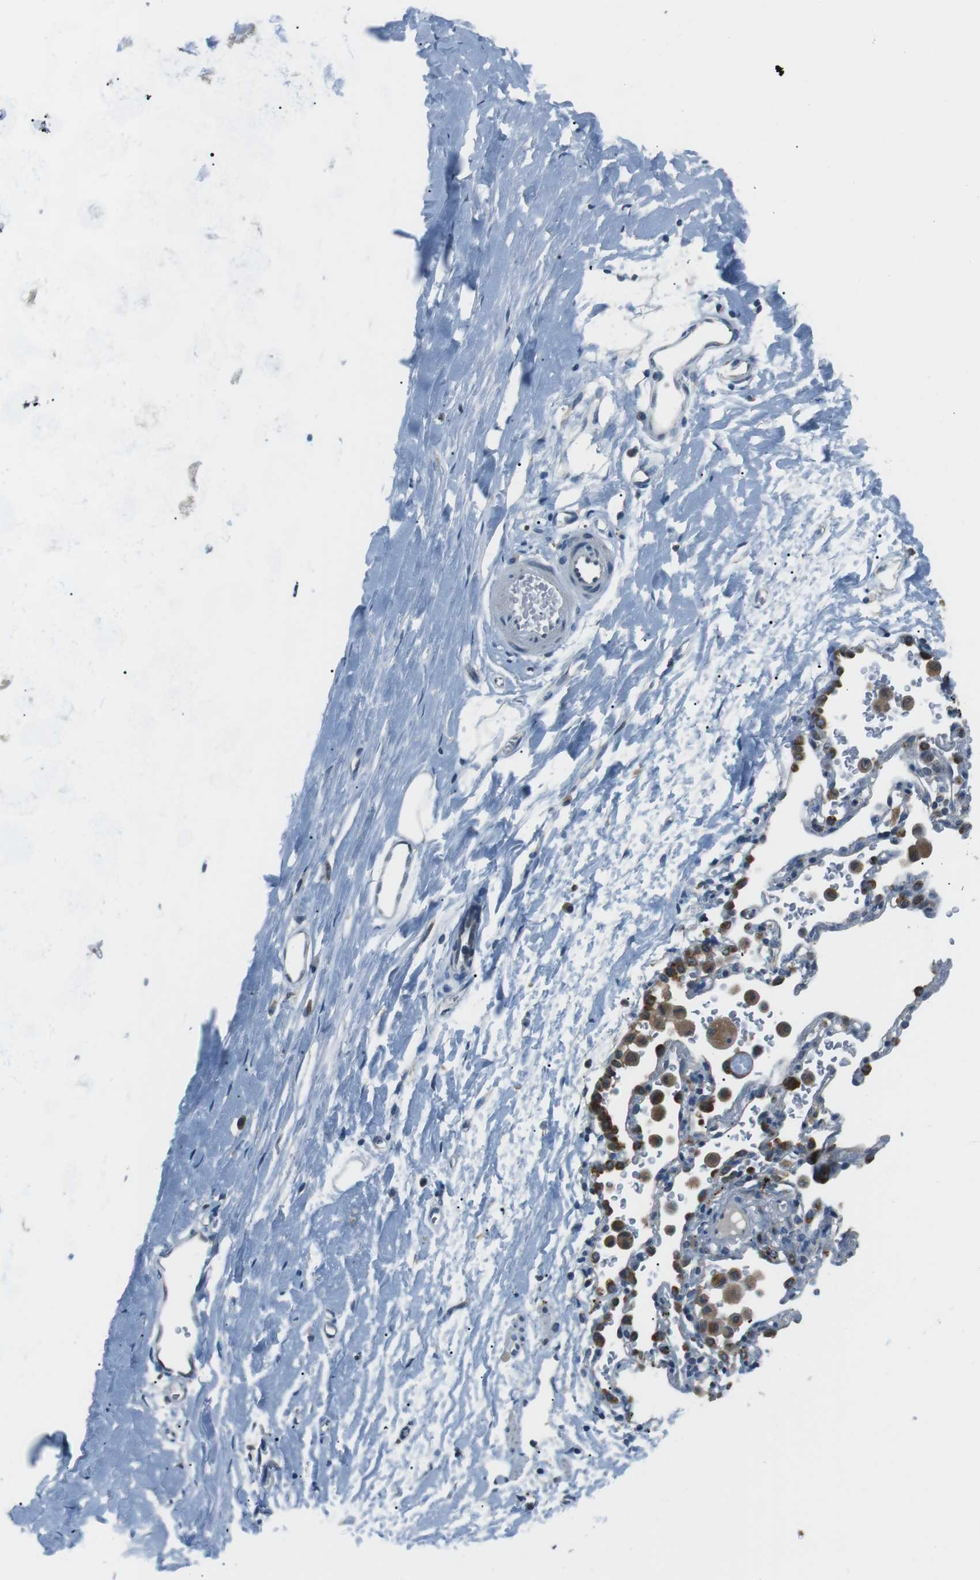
{"staining": {"intensity": "moderate", "quantity": "25%-75%", "location": "cytoplasmic/membranous"}, "tissue": "adipose tissue", "cell_type": "Adipocytes", "image_type": "normal", "snomed": [{"axis": "morphology", "description": "Normal tissue, NOS"}, {"axis": "topography", "description": "Cartilage tissue"}, {"axis": "topography", "description": "Bronchus"}], "caption": "About 25%-75% of adipocytes in benign adipose tissue demonstrate moderate cytoplasmic/membranous protein staining as visualized by brown immunohistochemical staining.", "gene": "FAM3B", "patient": {"sex": "female", "age": 53}}